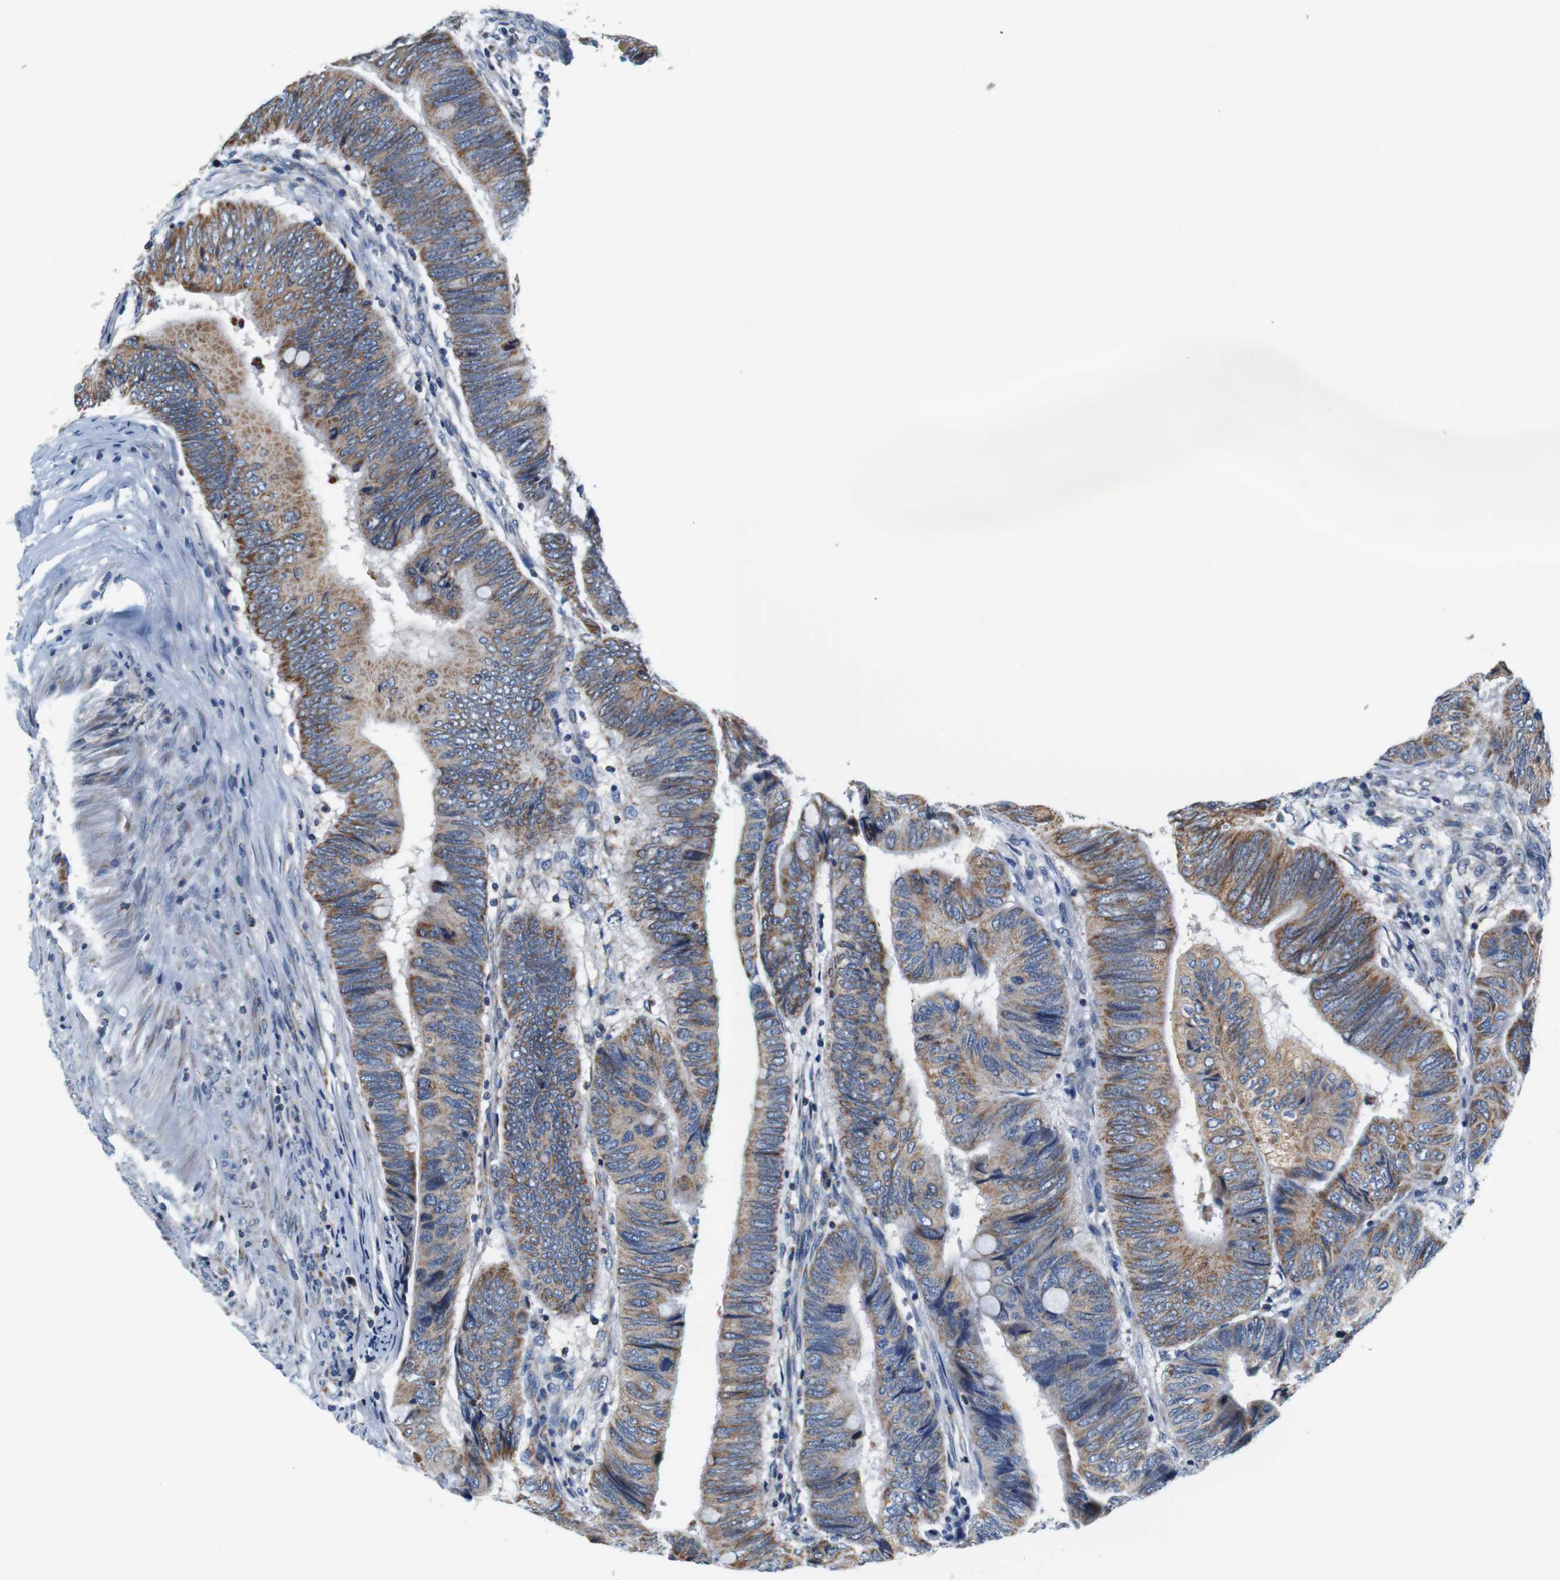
{"staining": {"intensity": "moderate", "quantity": ">75%", "location": "cytoplasmic/membranous"}, "tissue": "colorectal cancer", "cell_type": "Tumor cells", "image_type": "cancer", "snomed": [{"axis": "morphology", "description": "Normal tissue, NOS"}, {"axis": "morphology", "description": "Adenocarcinoma, NOS"}, {"axis": "topography", "description": "Rectum"}, {"axis": "topography", "description": "Peripheral nerve tissue"}], "caption": "An image showing moderate cytoplasmic/membranous positivity in approximately >75% of tumor cells in colorectal cancer, as visualized by brown immunohistochemical staining.", "gene": "LRP4", "patient": {"sex": "male", "age": 92}}